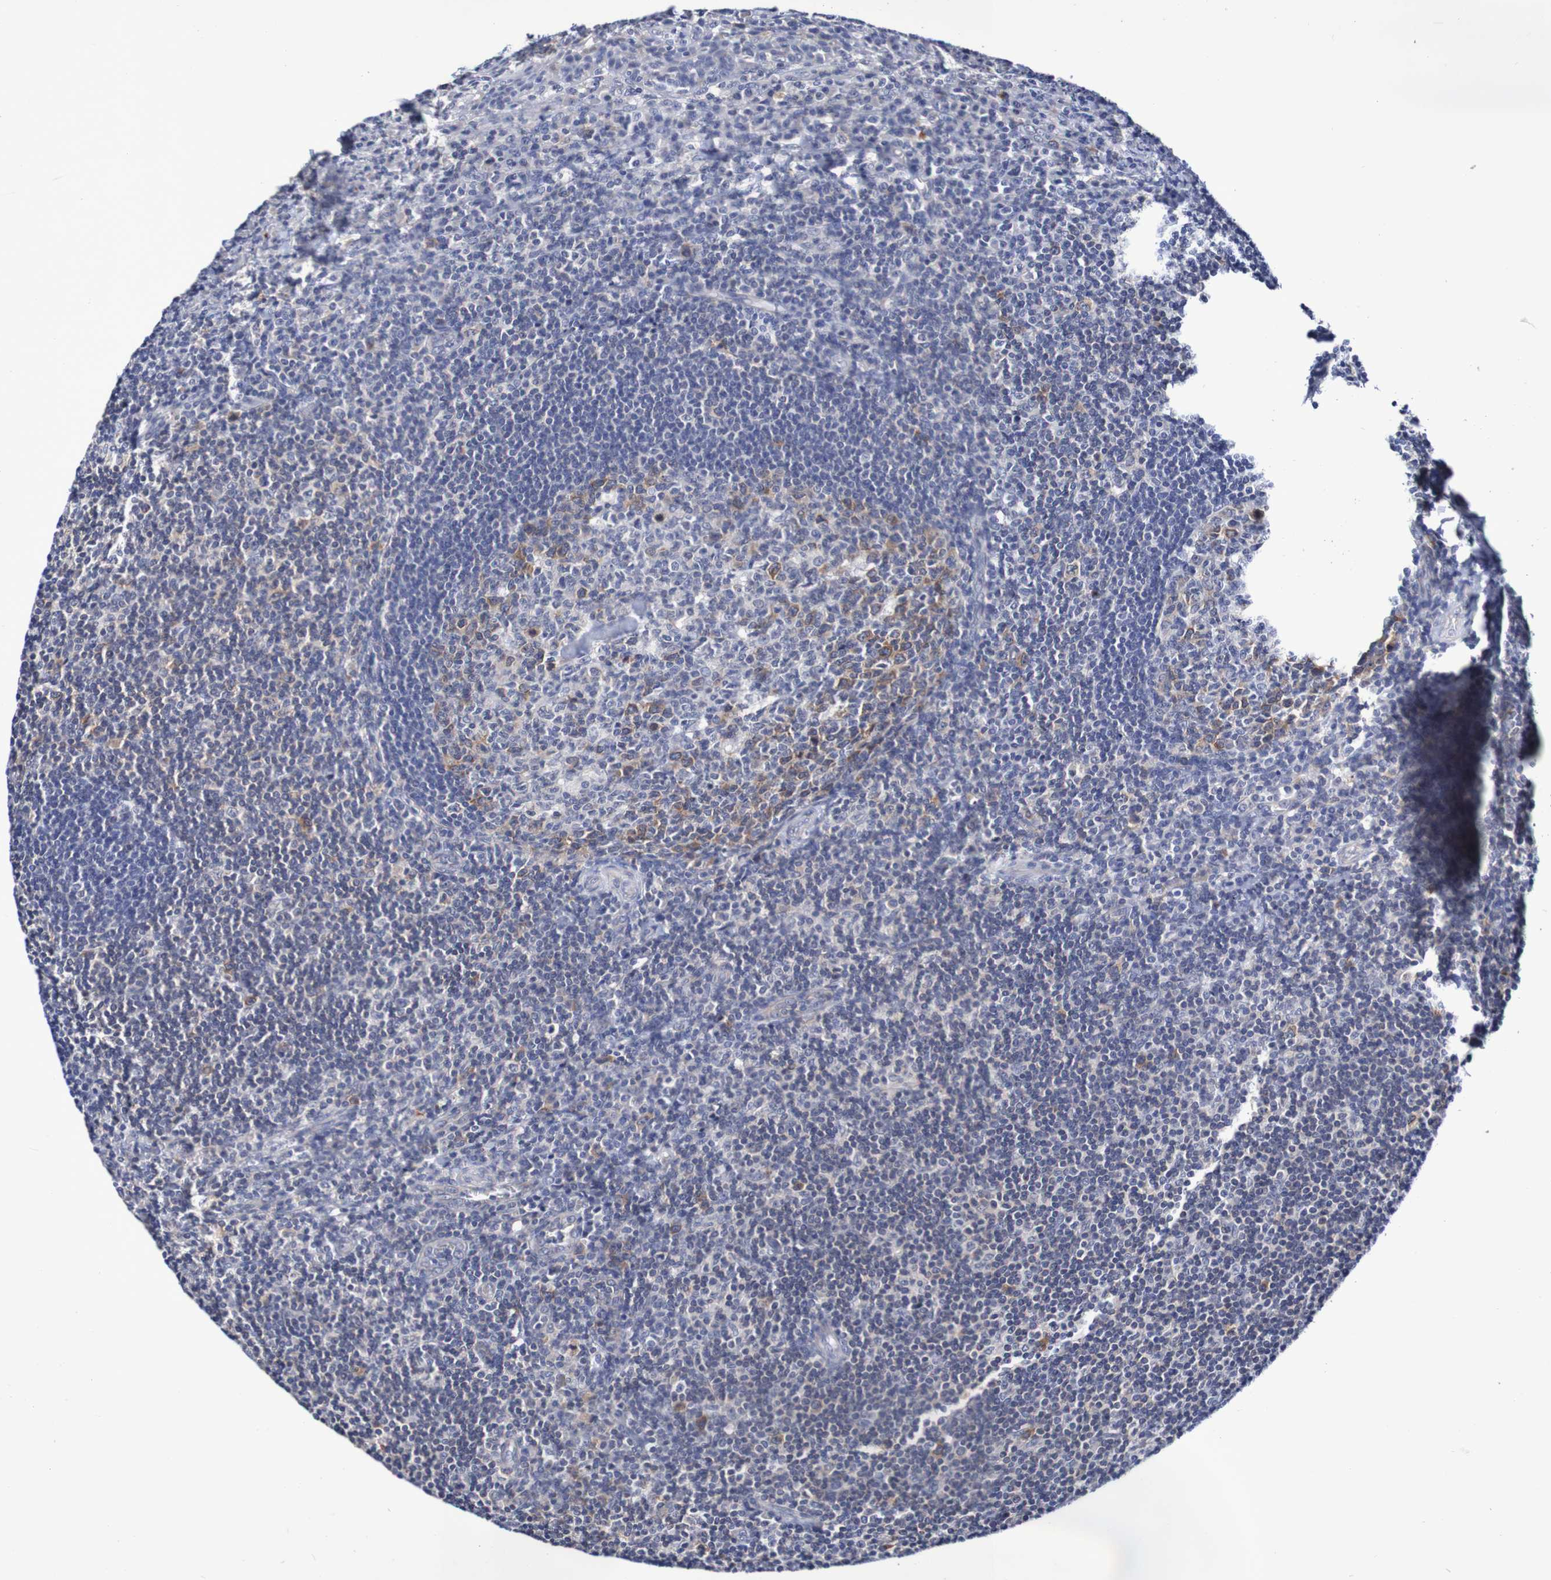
{"staining": {"intensity": "moderate", "quantity": "<25%", "location": "cytoplasmic/membranous"}, "tissue": "tonsil", "cell_type": "Germinal center cells", "image_type": "normal", "snomed": [{"axis": "morphology", "description": "Normal tissue, NOS"}, {"axis": "topography", "description": "Tonsil"}], "caption": "Protein staining by IHC shows moderate cytoplasmic/membranous positivity in about <25% of germinal center cells in unremarkable tonsil.", "gene": "ACVR1C", "patient": {"sex": "male", "age": 37}}